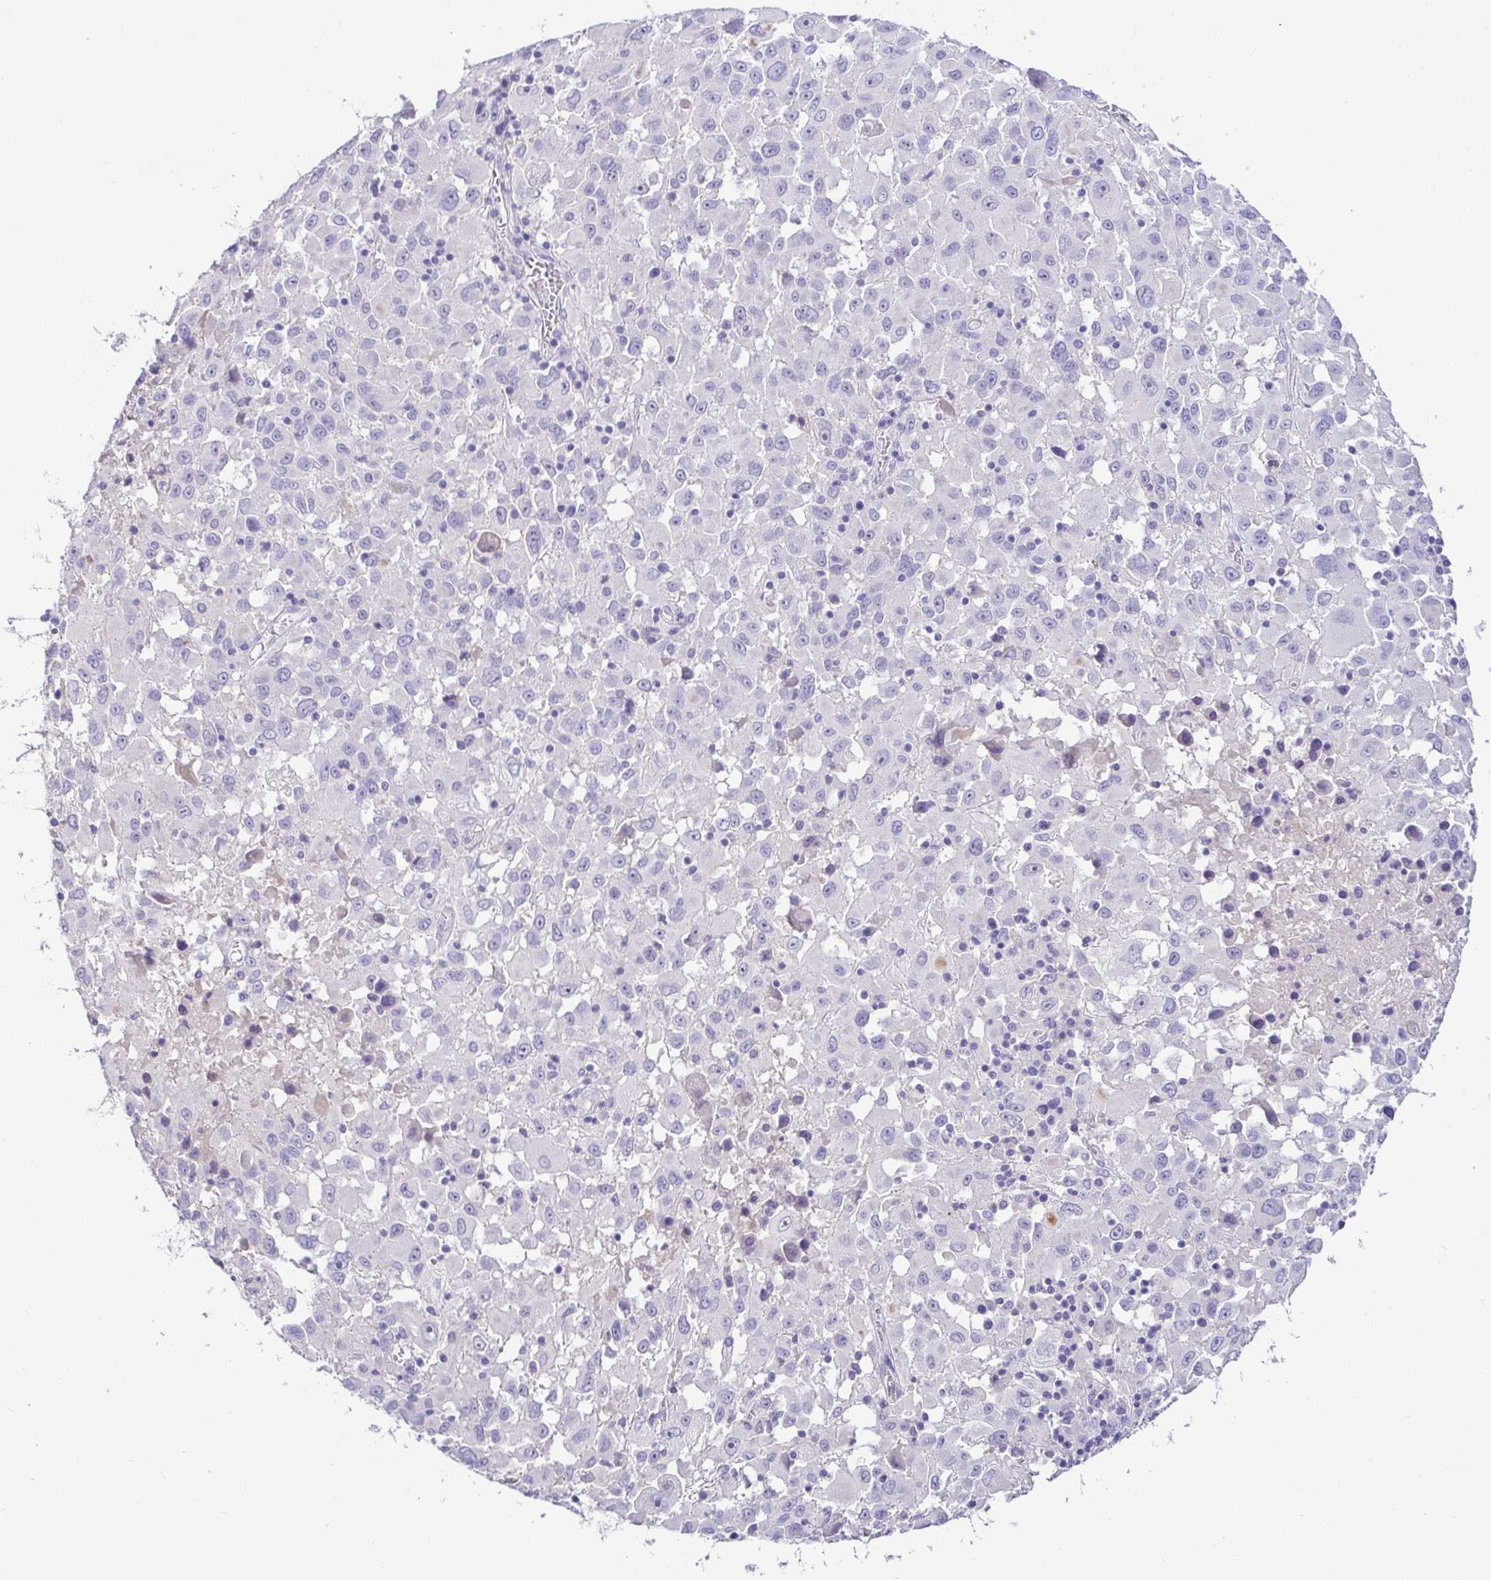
{"staining": {"intensity": "negative", "quantity": "none", "location": "none"}, "tissue": "melanoma", "cell_type": "Tumor cells", "image_type": "cancer", "snomed": [{"axis": "morphology", "description": "Malignant melanoma, Metastatic site"}, {"axis": "topography", "description": "Soft tissue"}], "caption": "Tumor cells show no significant positivity in melanoma.", "gene": "CDO1", "patient": {"sex": "male", "age": 50}}